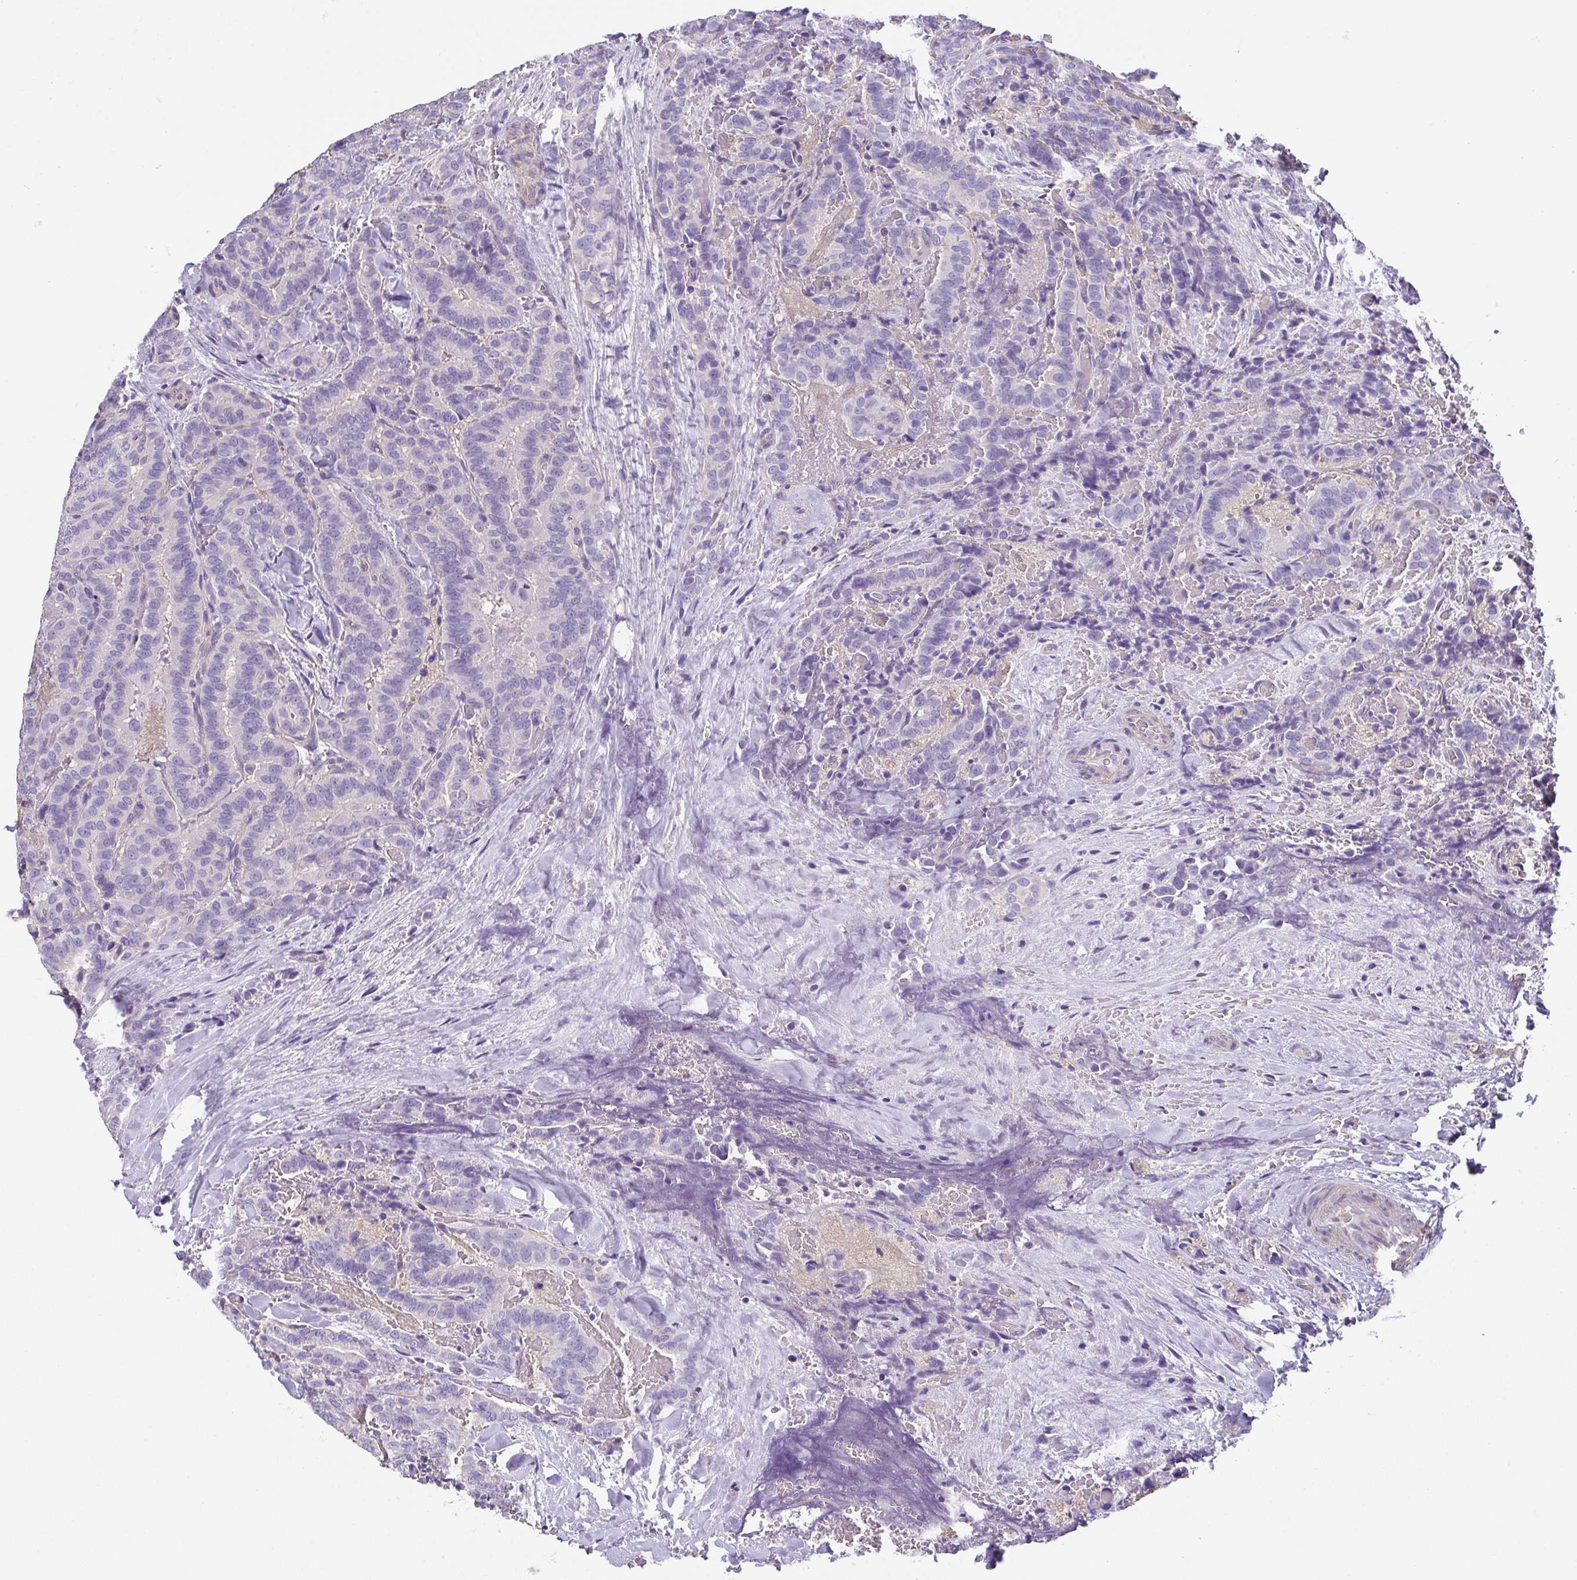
{"staining": {"intensity": "negative", "quantity": "none", "location": "none"}, "tissue": "thyroid cancer", "cell_type": "Tumor cells", "image_type": "cancer", "snomed": [{"axis": "morphology", "description": "Papillary adenocarcinoma, NOS"}, {"axis": "topography", "description": "Thyroid gland"}], "caption": "This is an immunohistochemistry micrograph of papillary adenocarcinoma (thyroid). There is no staining in tumor cells.", "gene": "MYL6", "patient": {"sex": "male", "age": 61}}